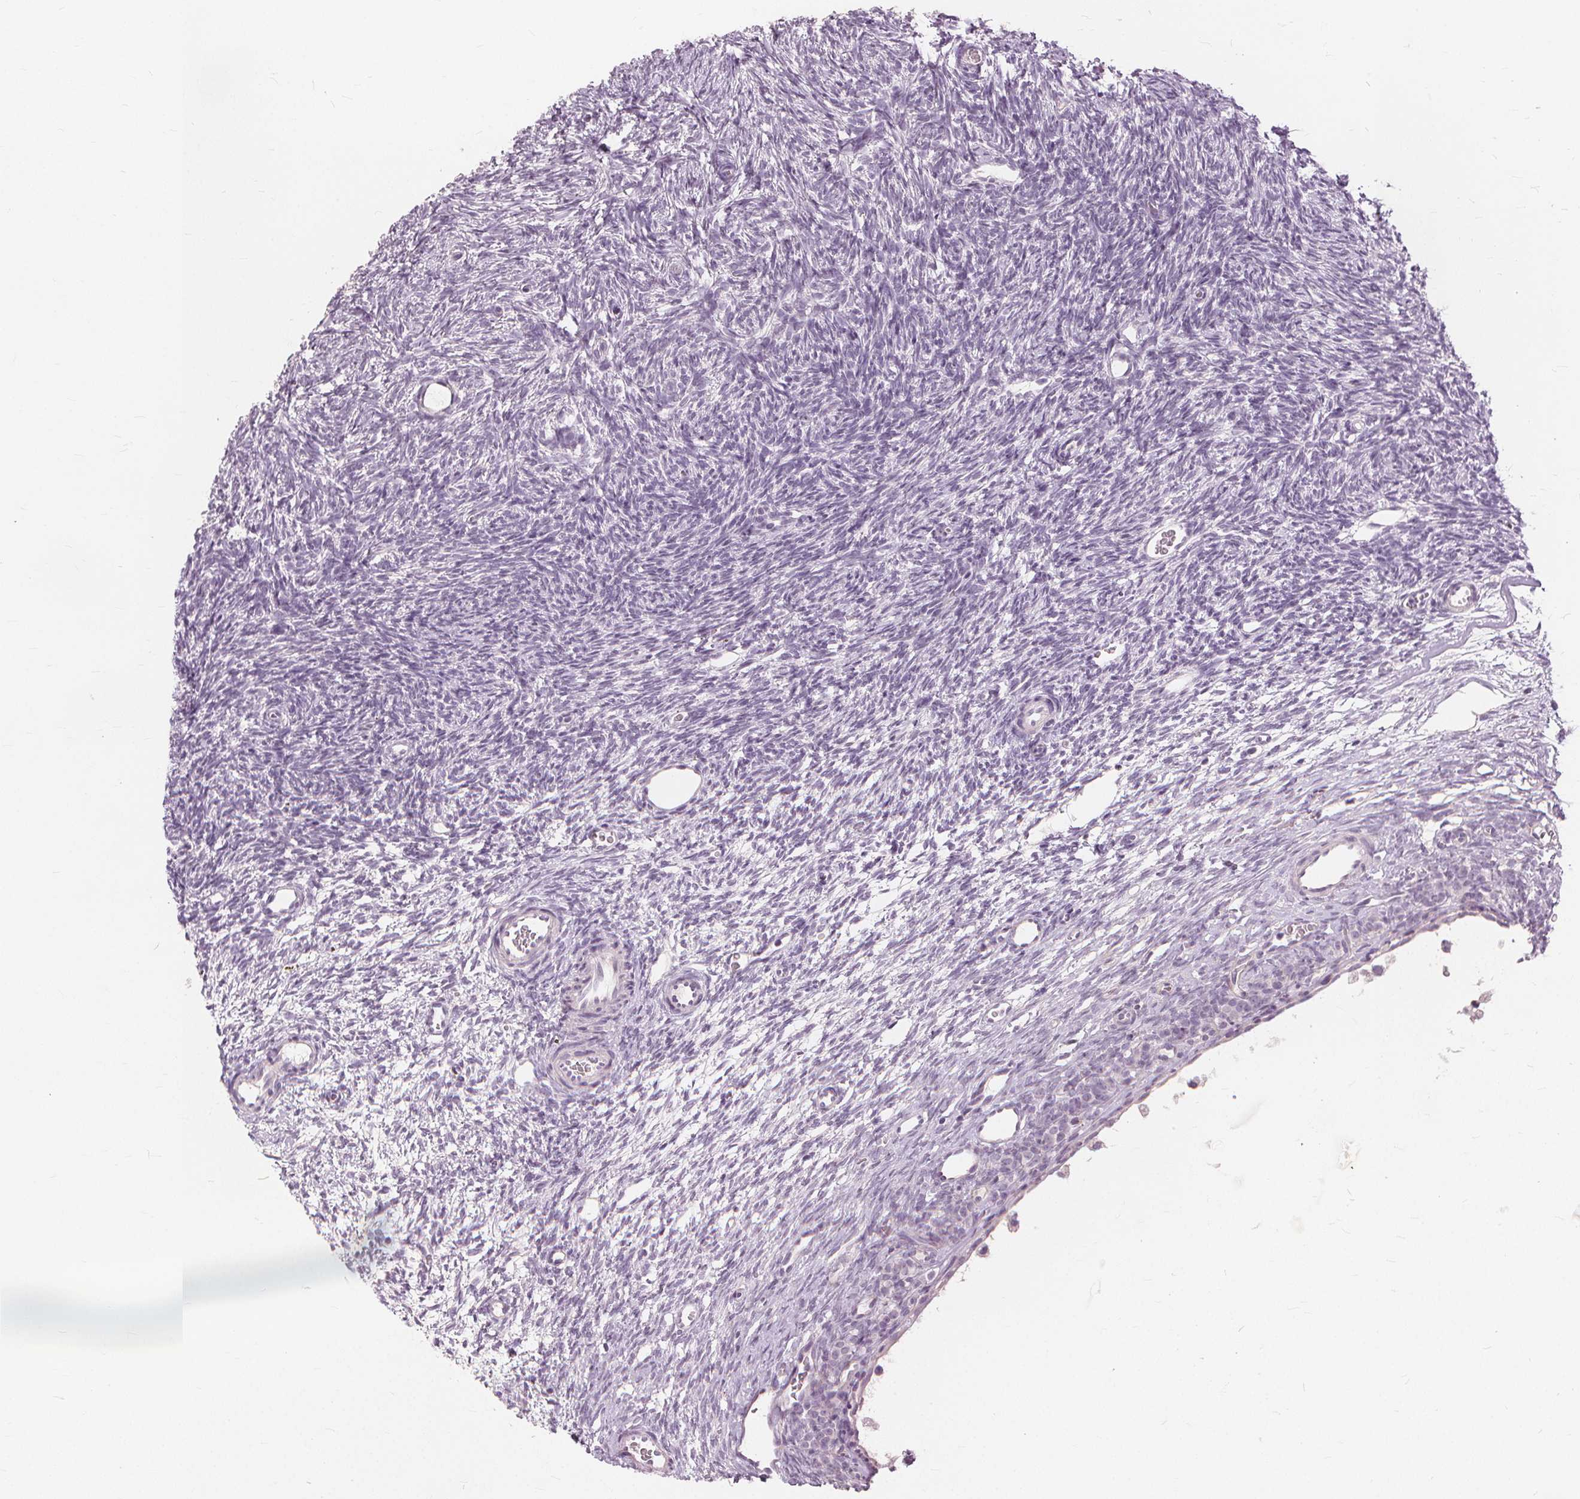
{"staining": {"intensity": "negative", "quantity": "none", "location": "none"}, "tissue": "ovary", "cell_type": "Follicle cells", "image_type": "normal", "snomed": [{"axis": "morphology", "description": "Normal tissue, NOS"}, {"axis": "topography", "description": "Ovary"}], "caption": "DAB (3,3'-diaminobenzidine) immunohistochemical staining of unremarkable human ovary exhibits no significant expression in follicle cells. (Brightfield microscopy of DAB (3,3'-diaminobenzidine) immunohistochemistry at high magnification).", "gene": "SFTPD", "patient": {"sex": "female", "age": 34}}